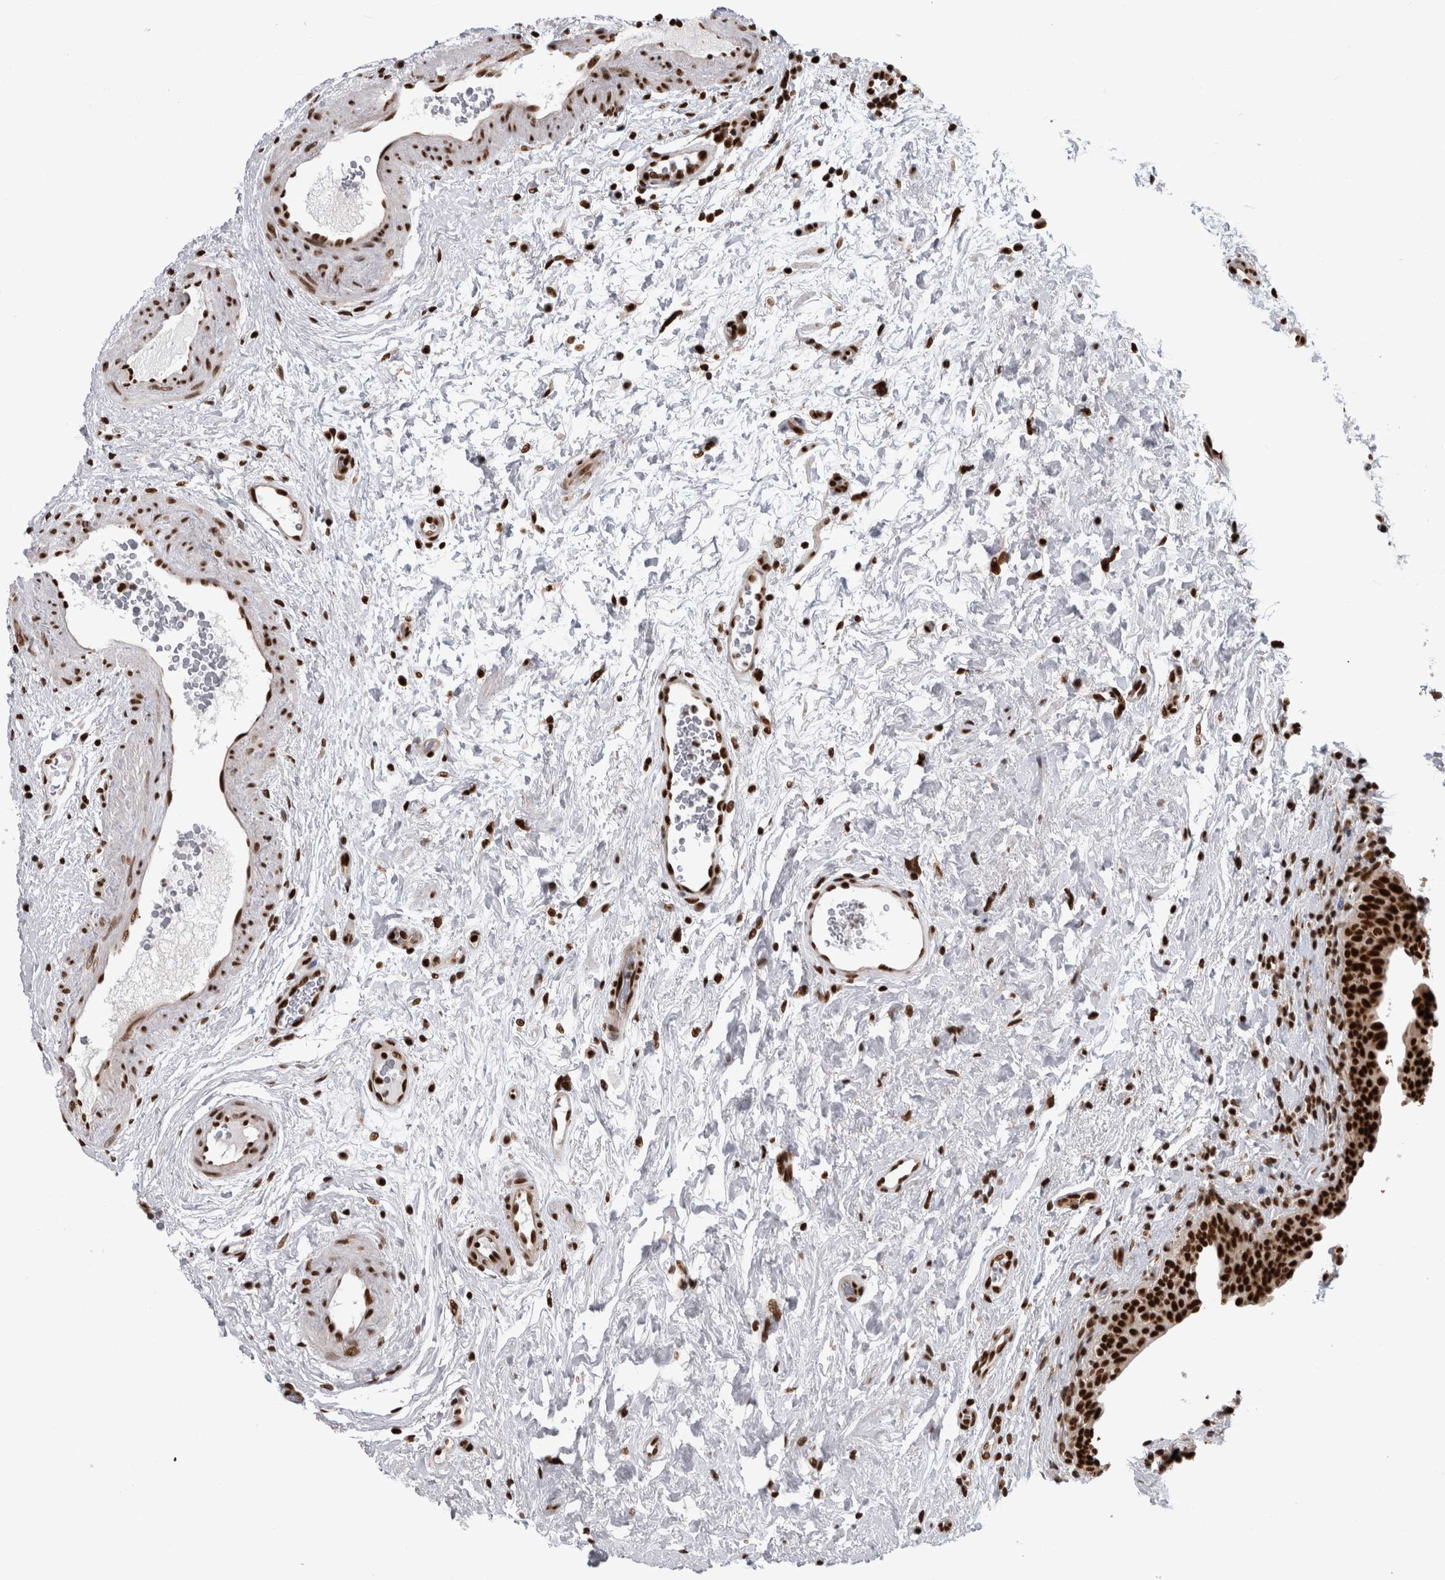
{"staining": {"intensity": "strong", "quantity": ">75%", "location": "nuclear"}, "tissue": "urinary bladder", "cell_type": "Urothelial cells", "image_type": "normal", "snomed": [{"axis": "morphology", "description": "Normal tissue, NOS"}, {"axis": "topography", "description": "Urinary bladder"}], "caption": "An image showing strong nuclear expression in about >75% of urothelial cells in unremarkable urinary bladder, as visualized by brown immunohistochemical staining.", "gene": "ZSCAN2", "patient": {"sex": "male", "age": 83}}